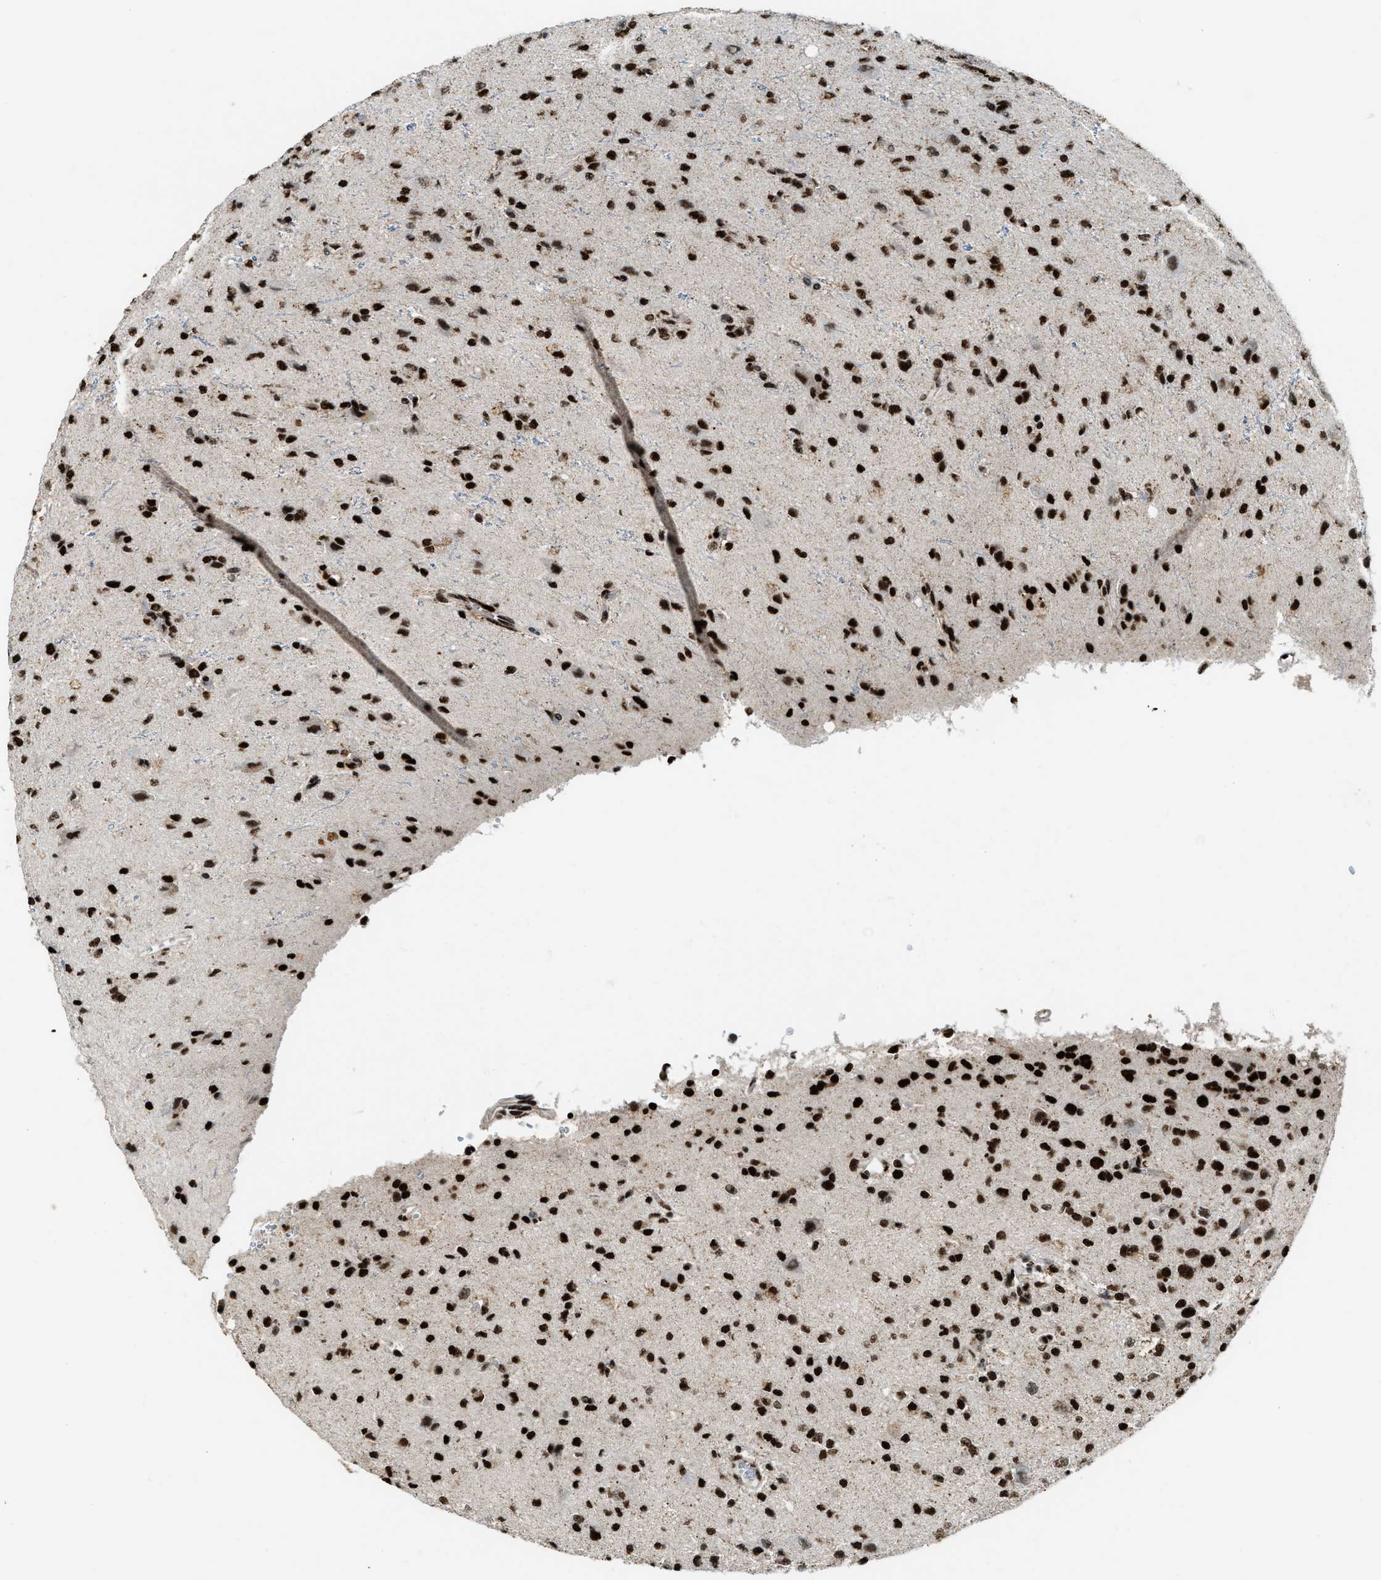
{"staining": {"intensity": "strong", "quantity": ">75%", "location": "nuclear"}, "tissue": "glioma", "cell_type": "Tumor cells", "image_type": "cancer", "snomed": [{"axis": "morphology", "description": "Glioma, malignant, High grade"}, {"axis": "topography", "description": "pancreas cauda"}], "caption": "A brown stain highlights strong nuclear positivity of a protein in glioma tumor cells.", "gene": "NUMA1", "patient": {"sex": "male", "age": 60}}